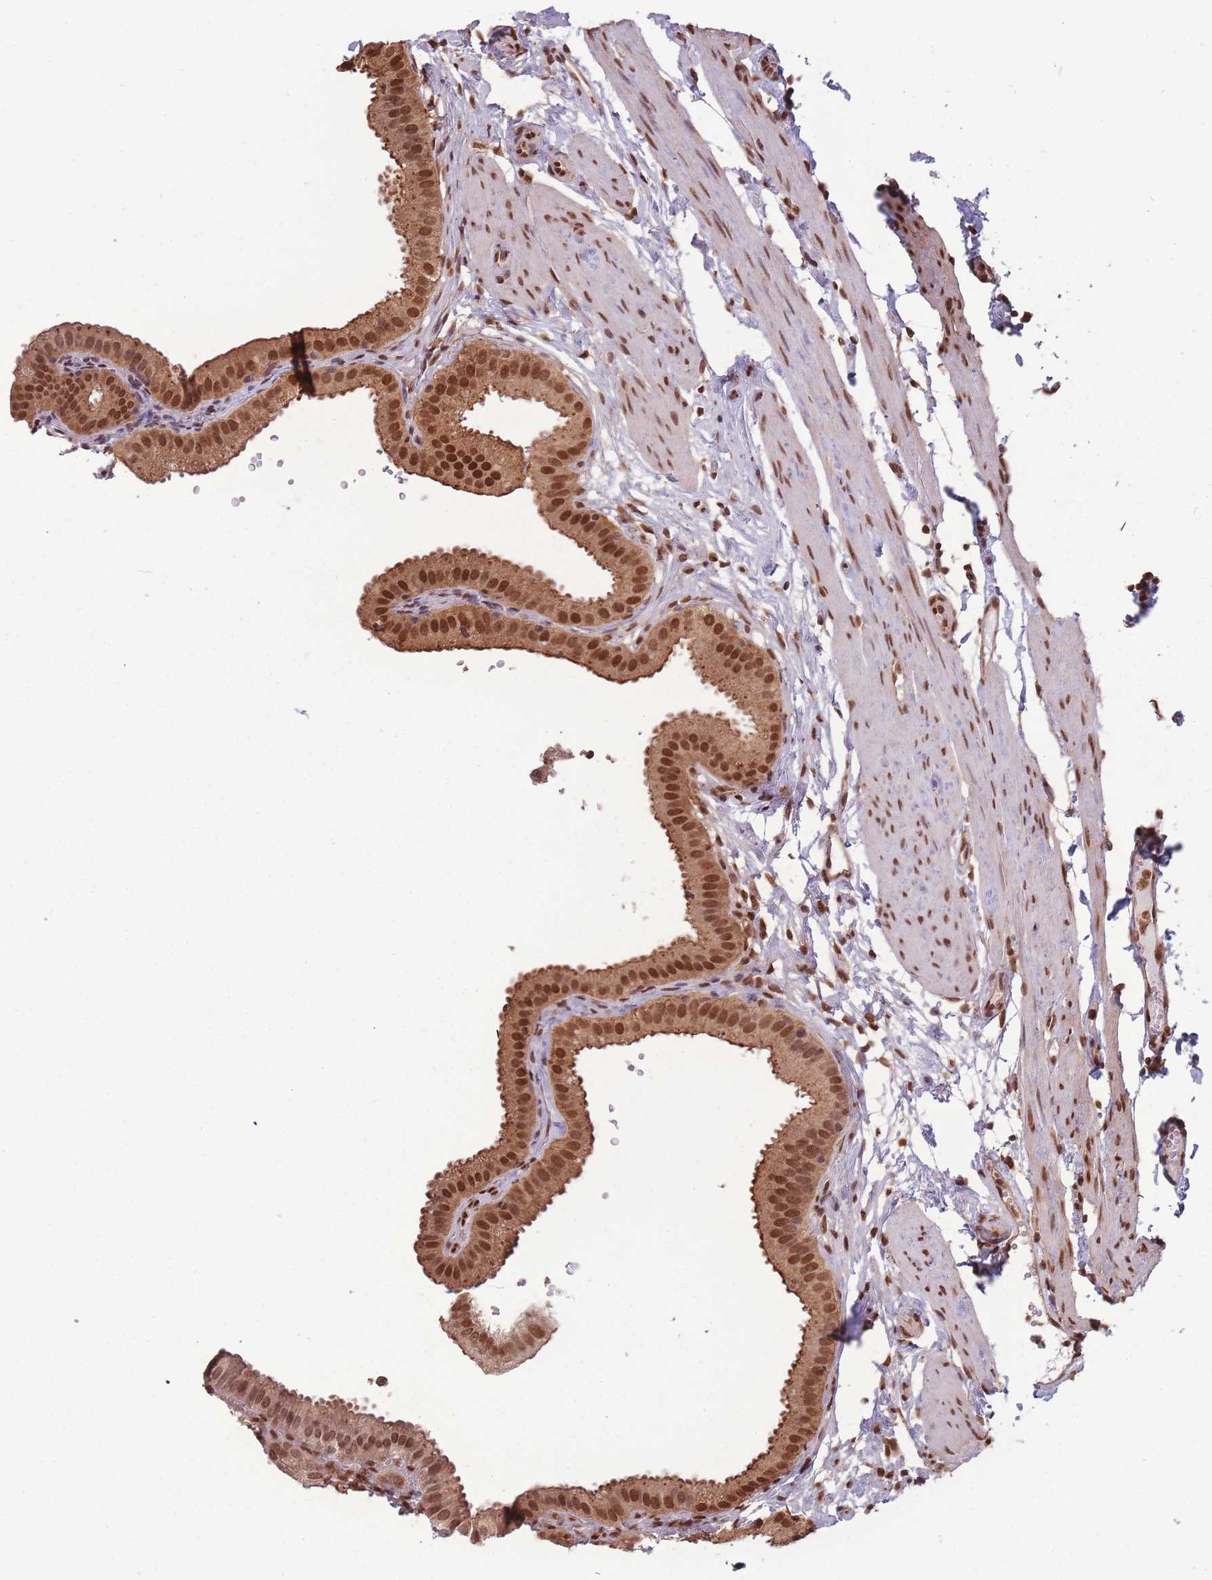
{"staining": {"intensity": "strong", "quantity": ">75%", "location": "cytoplasmic/membranous,nuclear"}, "tissue": "gallbladder", "cell_type": "Glandular cells", "image_type": "normal", "snomed": [{"axis": "morphology", "description": "Normal tissue, NOS"}, {"axis": "topography", "description": "Gallbladder"}], "caption": "This image demonstrates immunohistochemistry staining of unremarkable gallbladder, with high strong cytoplasmic/membranous,nuclear positivity in approximately >75% of glandular cells.", "gene": "RPS27A", "patient": {"sex": "female", "age": 61}}